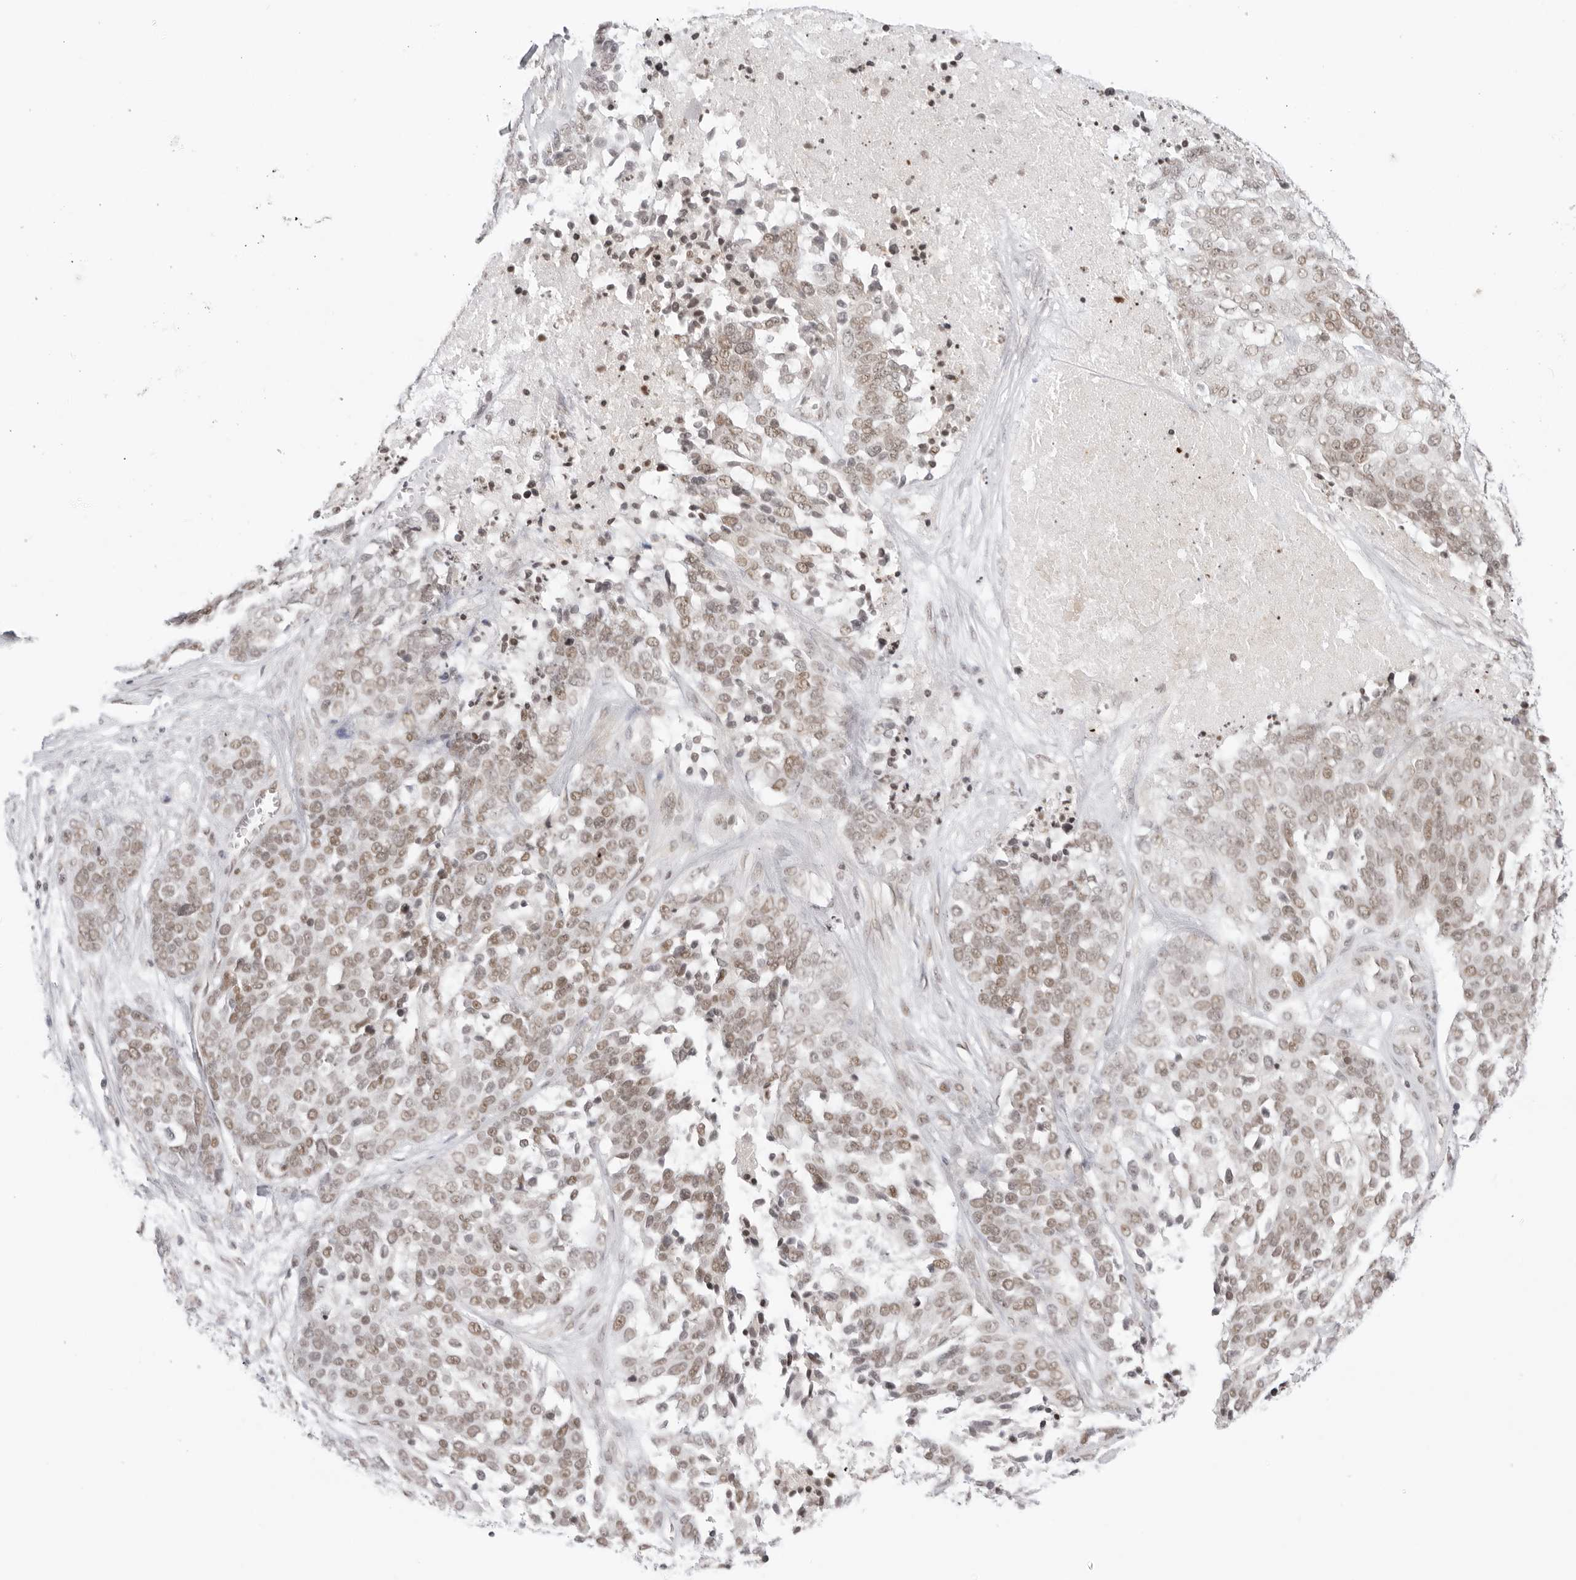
{"staining": {"intensity": "moderate", "quantity": ">75%", "location": "nuclear"}, "tissue": "ovarian cancer", "cell_type": "Tumor cells", "image_type": "cancer", "snomed": [{"axis": "morphology", "description": "Cystadenocarcinoma, serous, NOS"}, {"axis": "topography", "description": "Ovary"}], "caption": "DAB (3,3'-diaminobenzidine) immunohistochemical staining of human ovarian cancer demonstrates moderate nuclear protein positivity in approximately >75% of tumor cells.", "gene": "TCIM", "patient": {"sex": "female", "age": 44}}